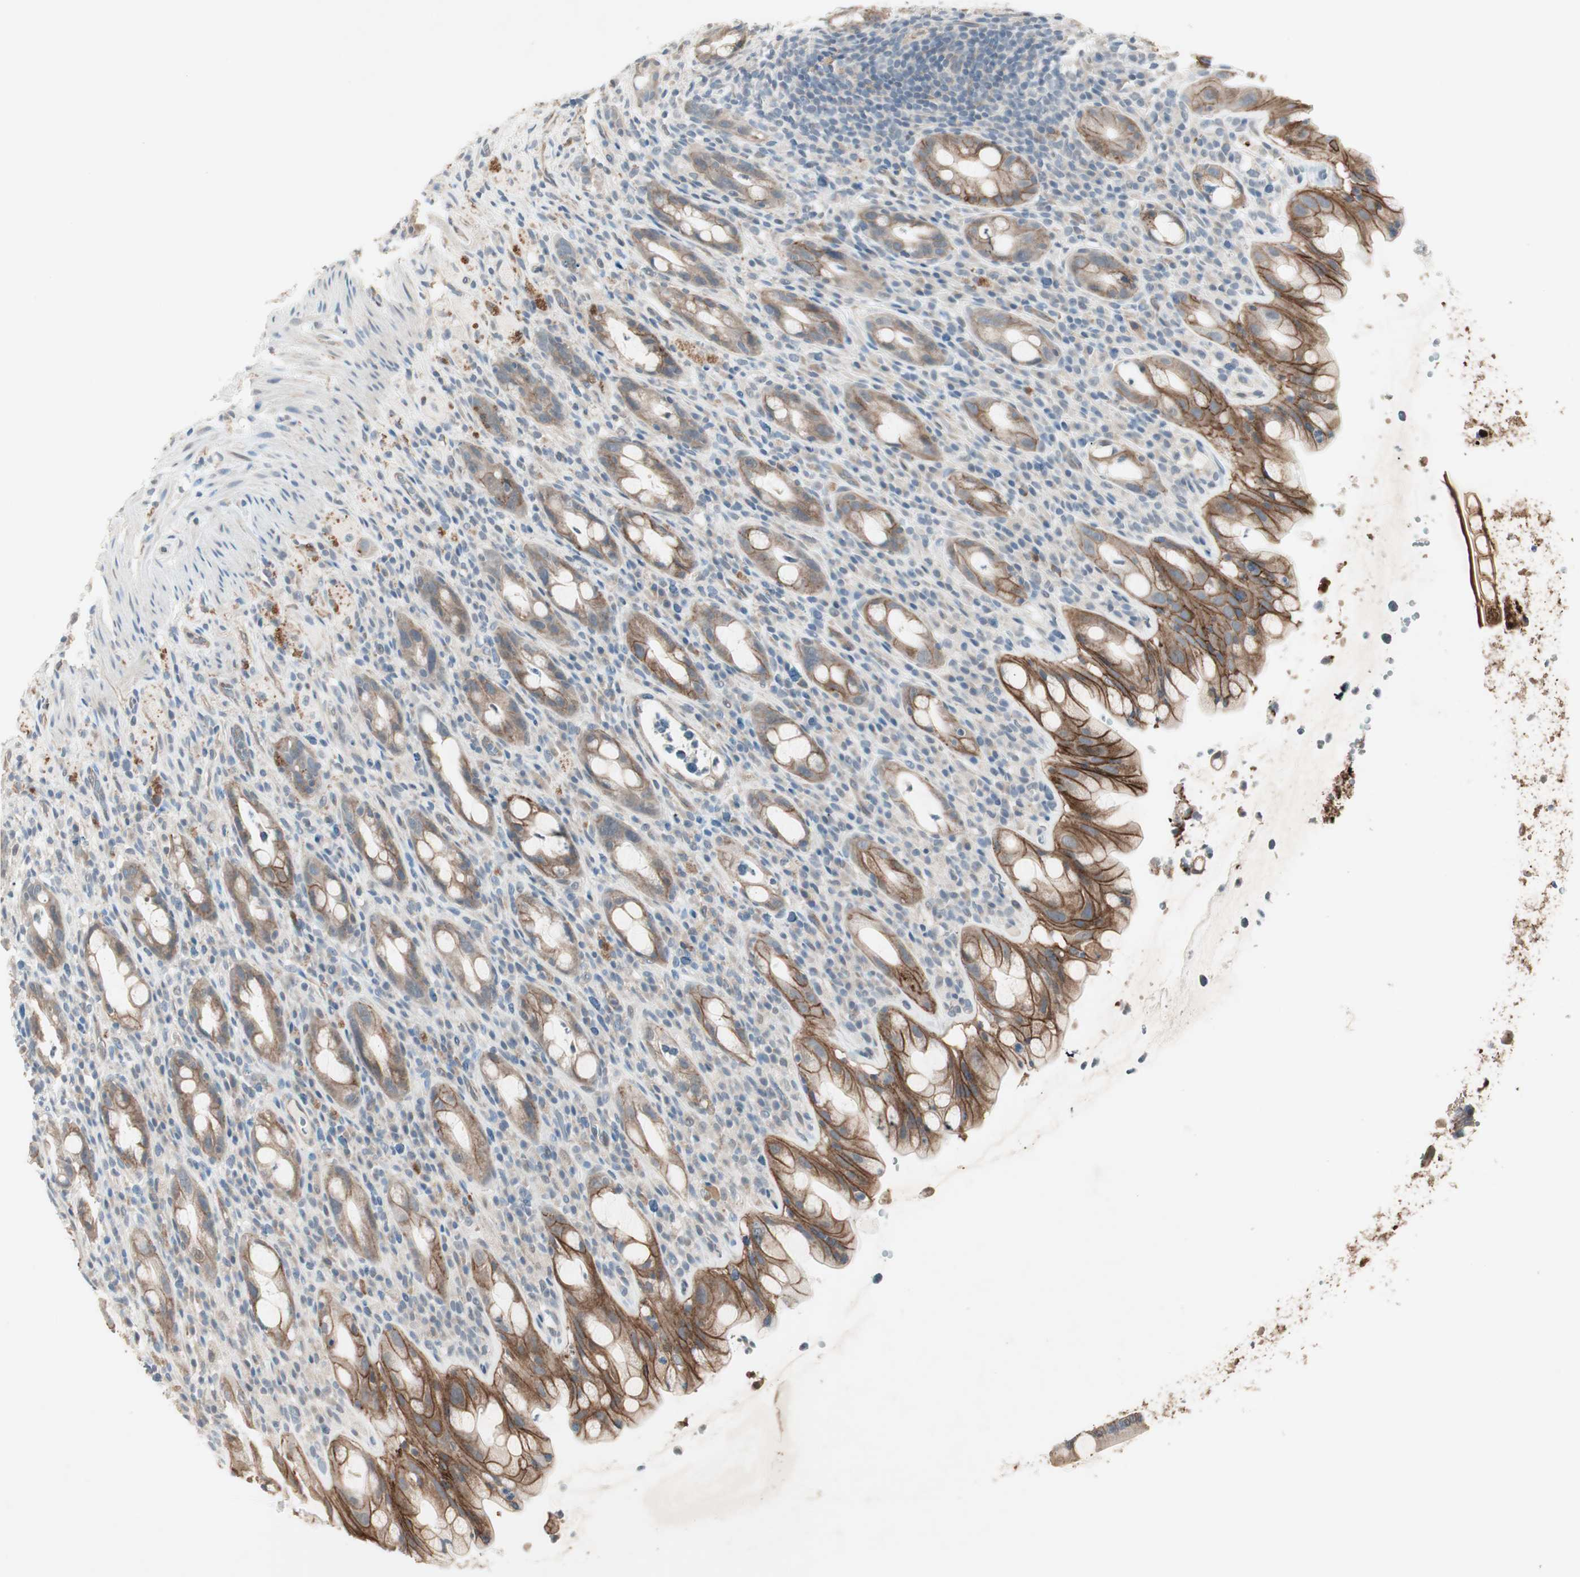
{"staining": {"intensity": "moderate", "quantity": "25%-75%", "location": "cytoplasmic/membranous"}, "tissue": "rectum", "cell_type": "Glandular cells", "image_type": "normal", "snomed": [{"axis": "morphology", "description": "Normal tissue, NOS"}, {"axis": "topography", "description": "Rectum"}], "caption": "Immunohistochemical staining of benign rectum displays moderate cytoplasmic/membranous protein positivity in about 25%-75% of glandular cells. (DAB IHC, brown staining for protein, blue staining for nuclei).", "gene": "ITGB4", "patient": {"sex": "male", "age": 44}}